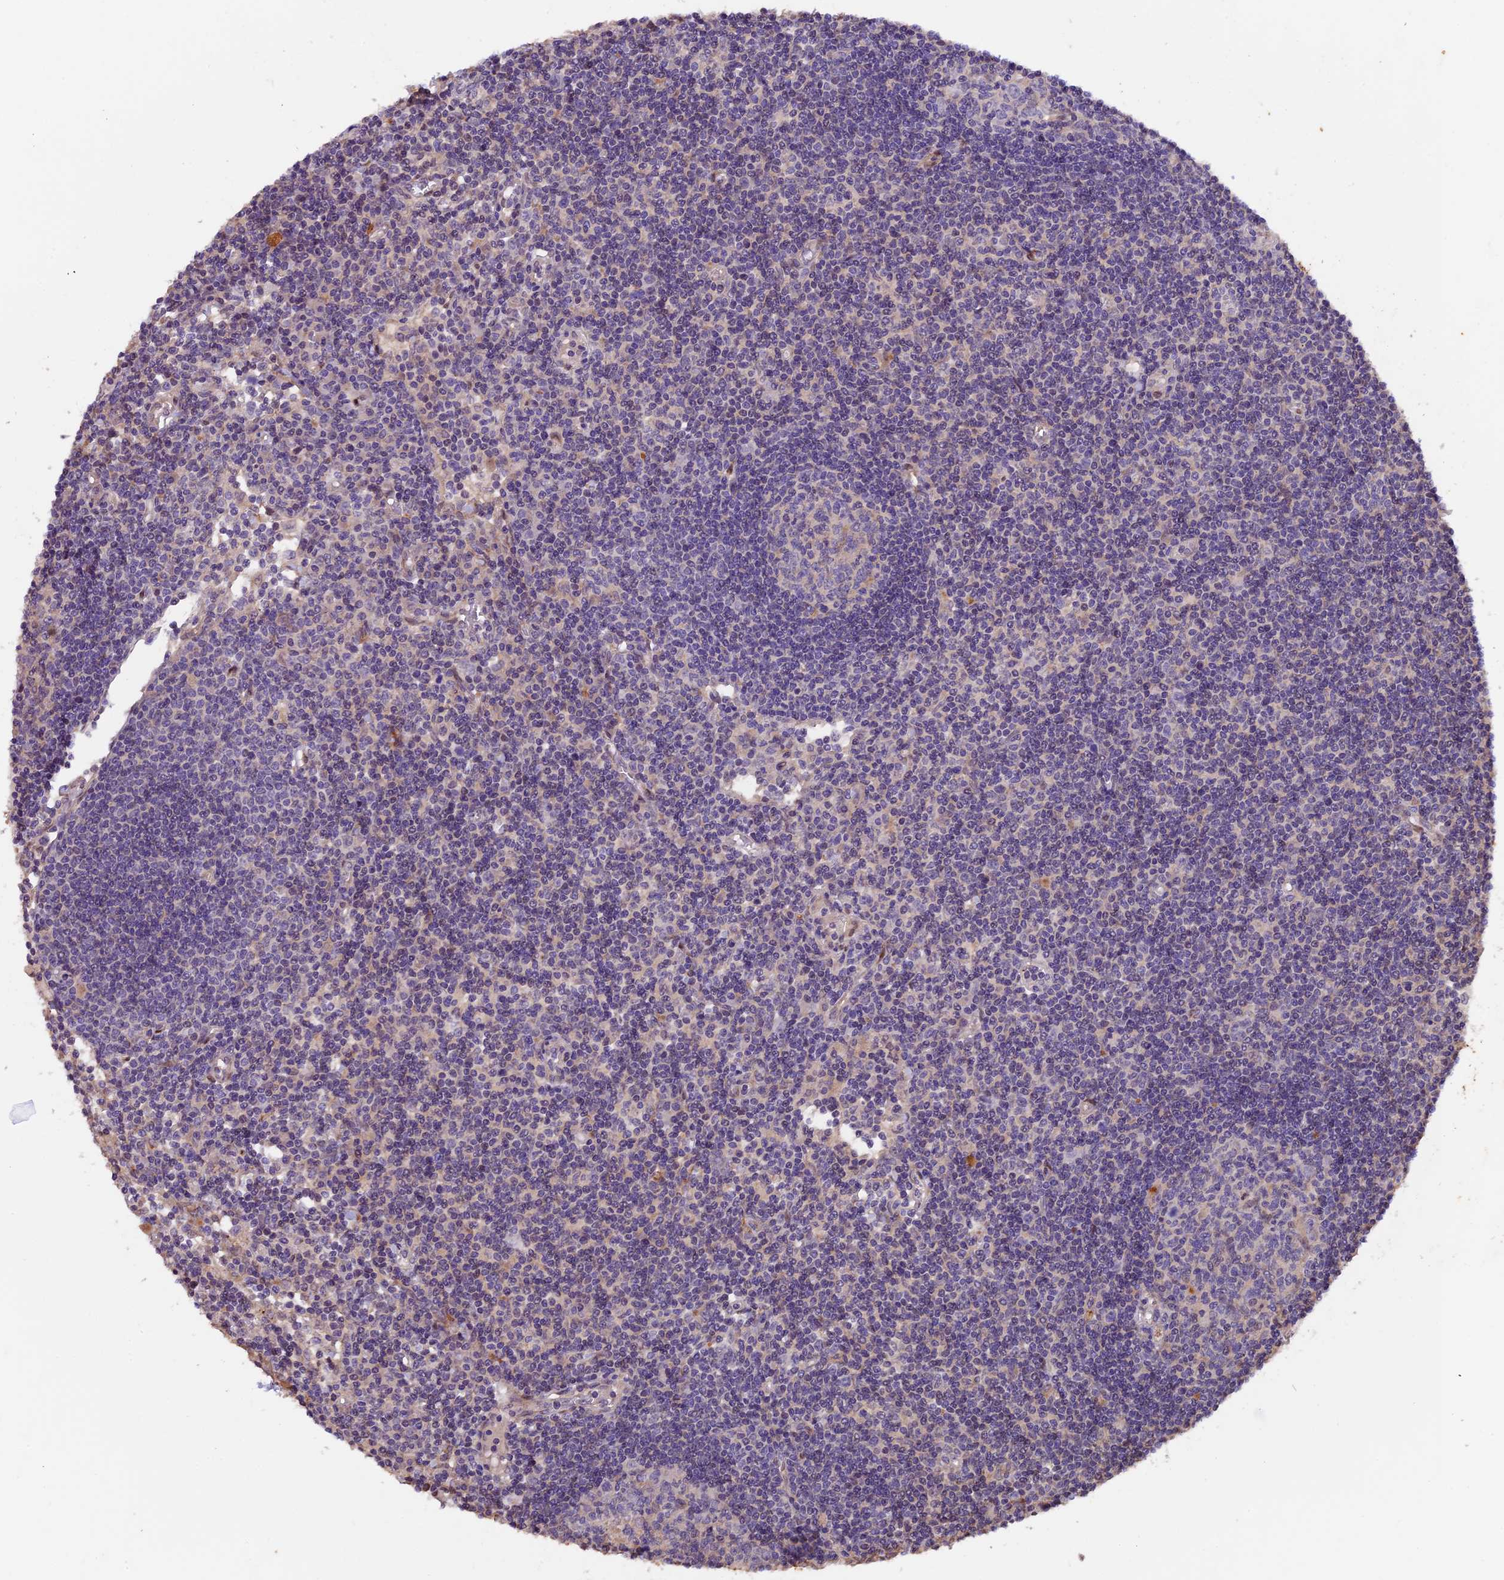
{"staining": {"intensity": "negative", "quantity": "none", "location": "none"}, "tissue": "lymph node", "cell_type": "Germinal center cells", "image_type": "normal", "snomed": [{"axis": "morphology", "description": "Normal tissue, NOS"}, {"axis": "topography", "description": "Lymph node"}], "caption": "The immunohistochemistry (IHC) micrograph has no significant expression in germinal center cells of lymph node. Brightfield microscopy of IHC stained with DAB (brown) and hematoxylin (blue), captured at high magnification.", "gene": "NCK2", "patient": {"sex": "female", "age": 55}}